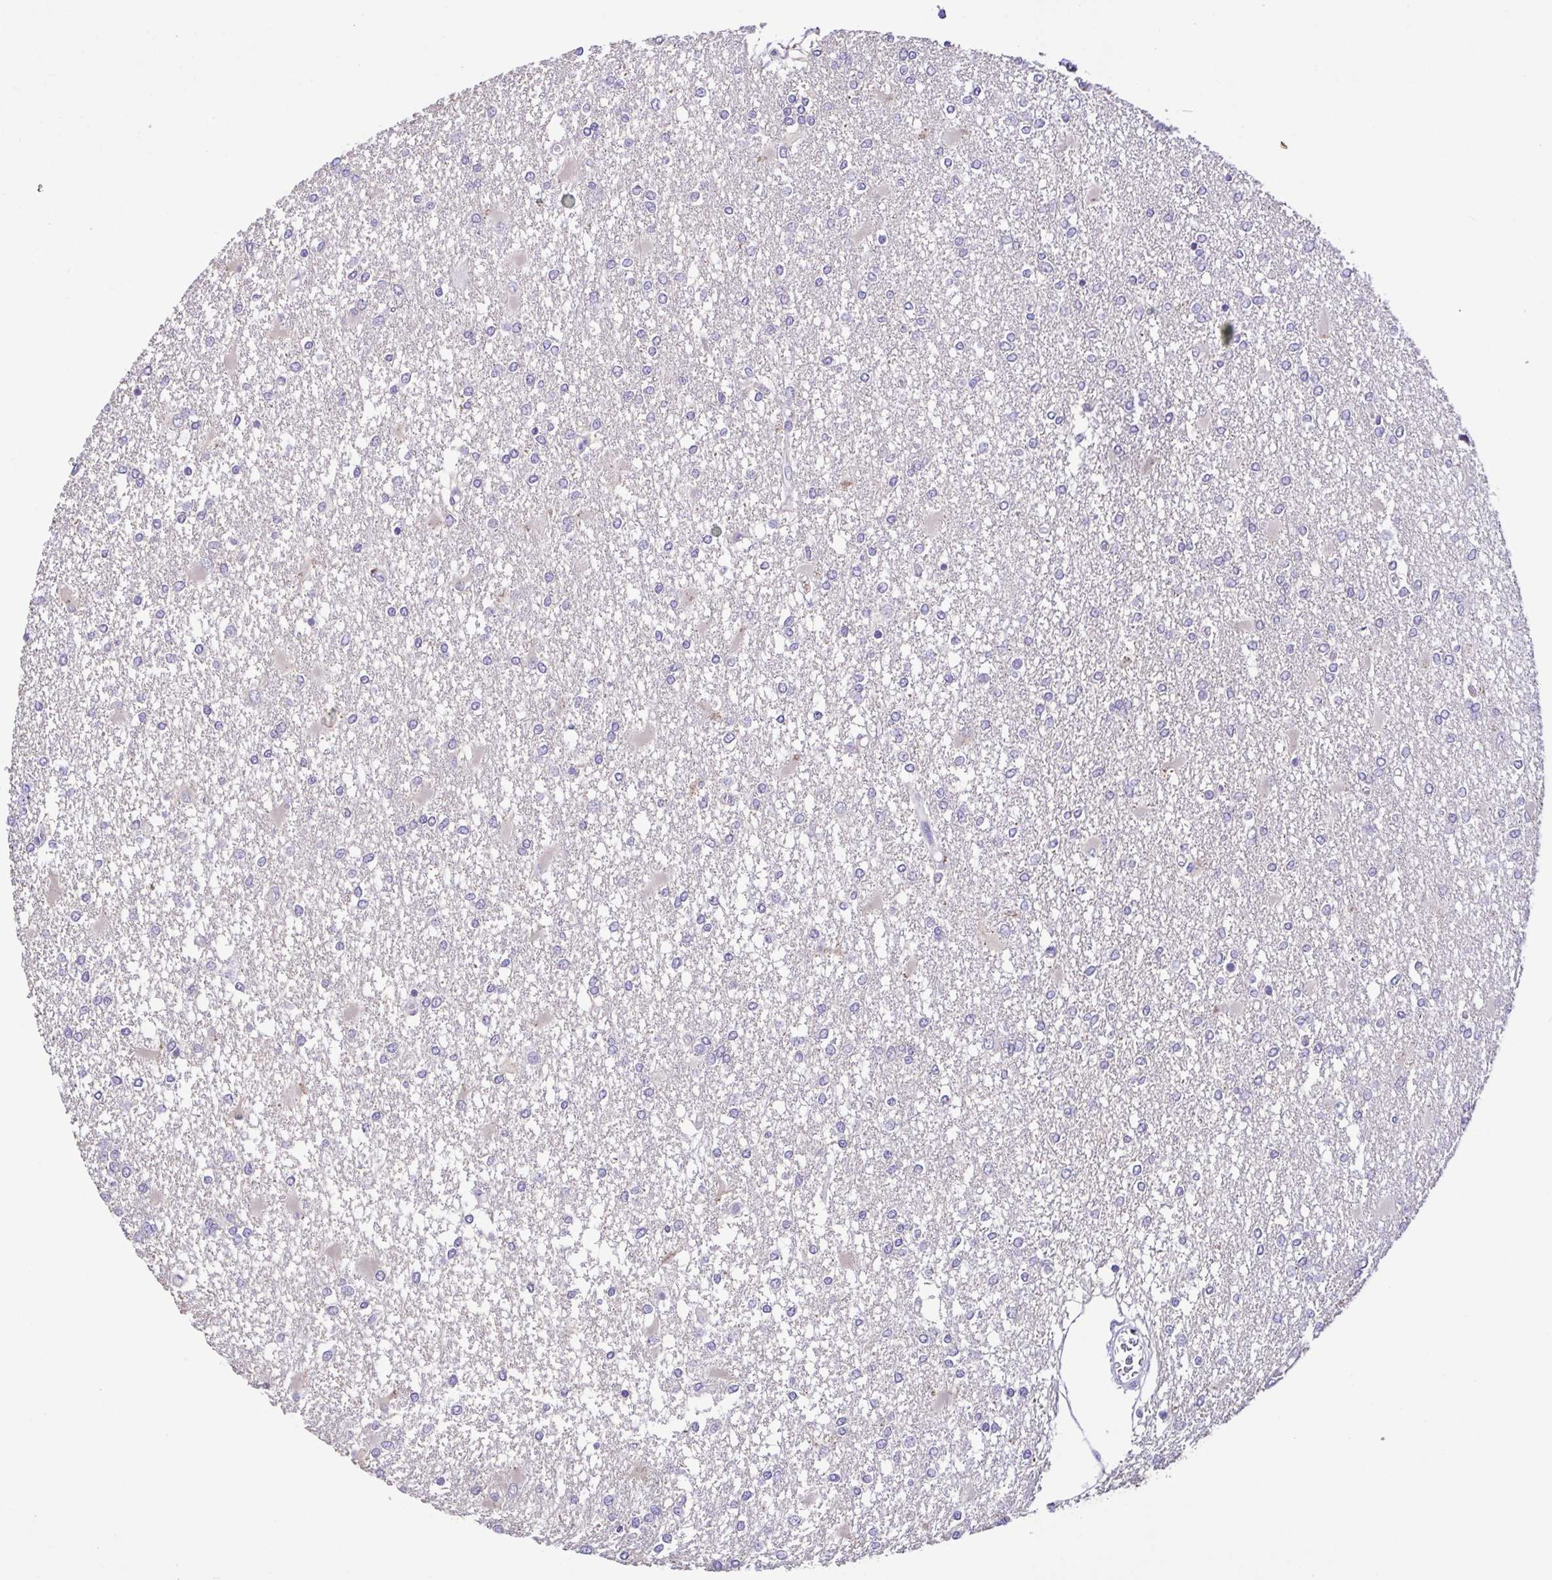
{"staining": {"intensity": "negative", "quantity": "none", "location": "none"}, "tissue": "glioma", "cell_type": "Tumor cells", "image_type": "cancer", "snomed": [{"axis": "morphology", "description": "Glioma, malignant, High grade"}, {"axis": "topography", "description": "Cerebral cortex"}], "caption": "This is a histopathology image of immunohistochemistry staining of glioma, which shows no positivity in tumor cells.", "gene": "TERT", "patient": {"sex": "male", "age": 79}}